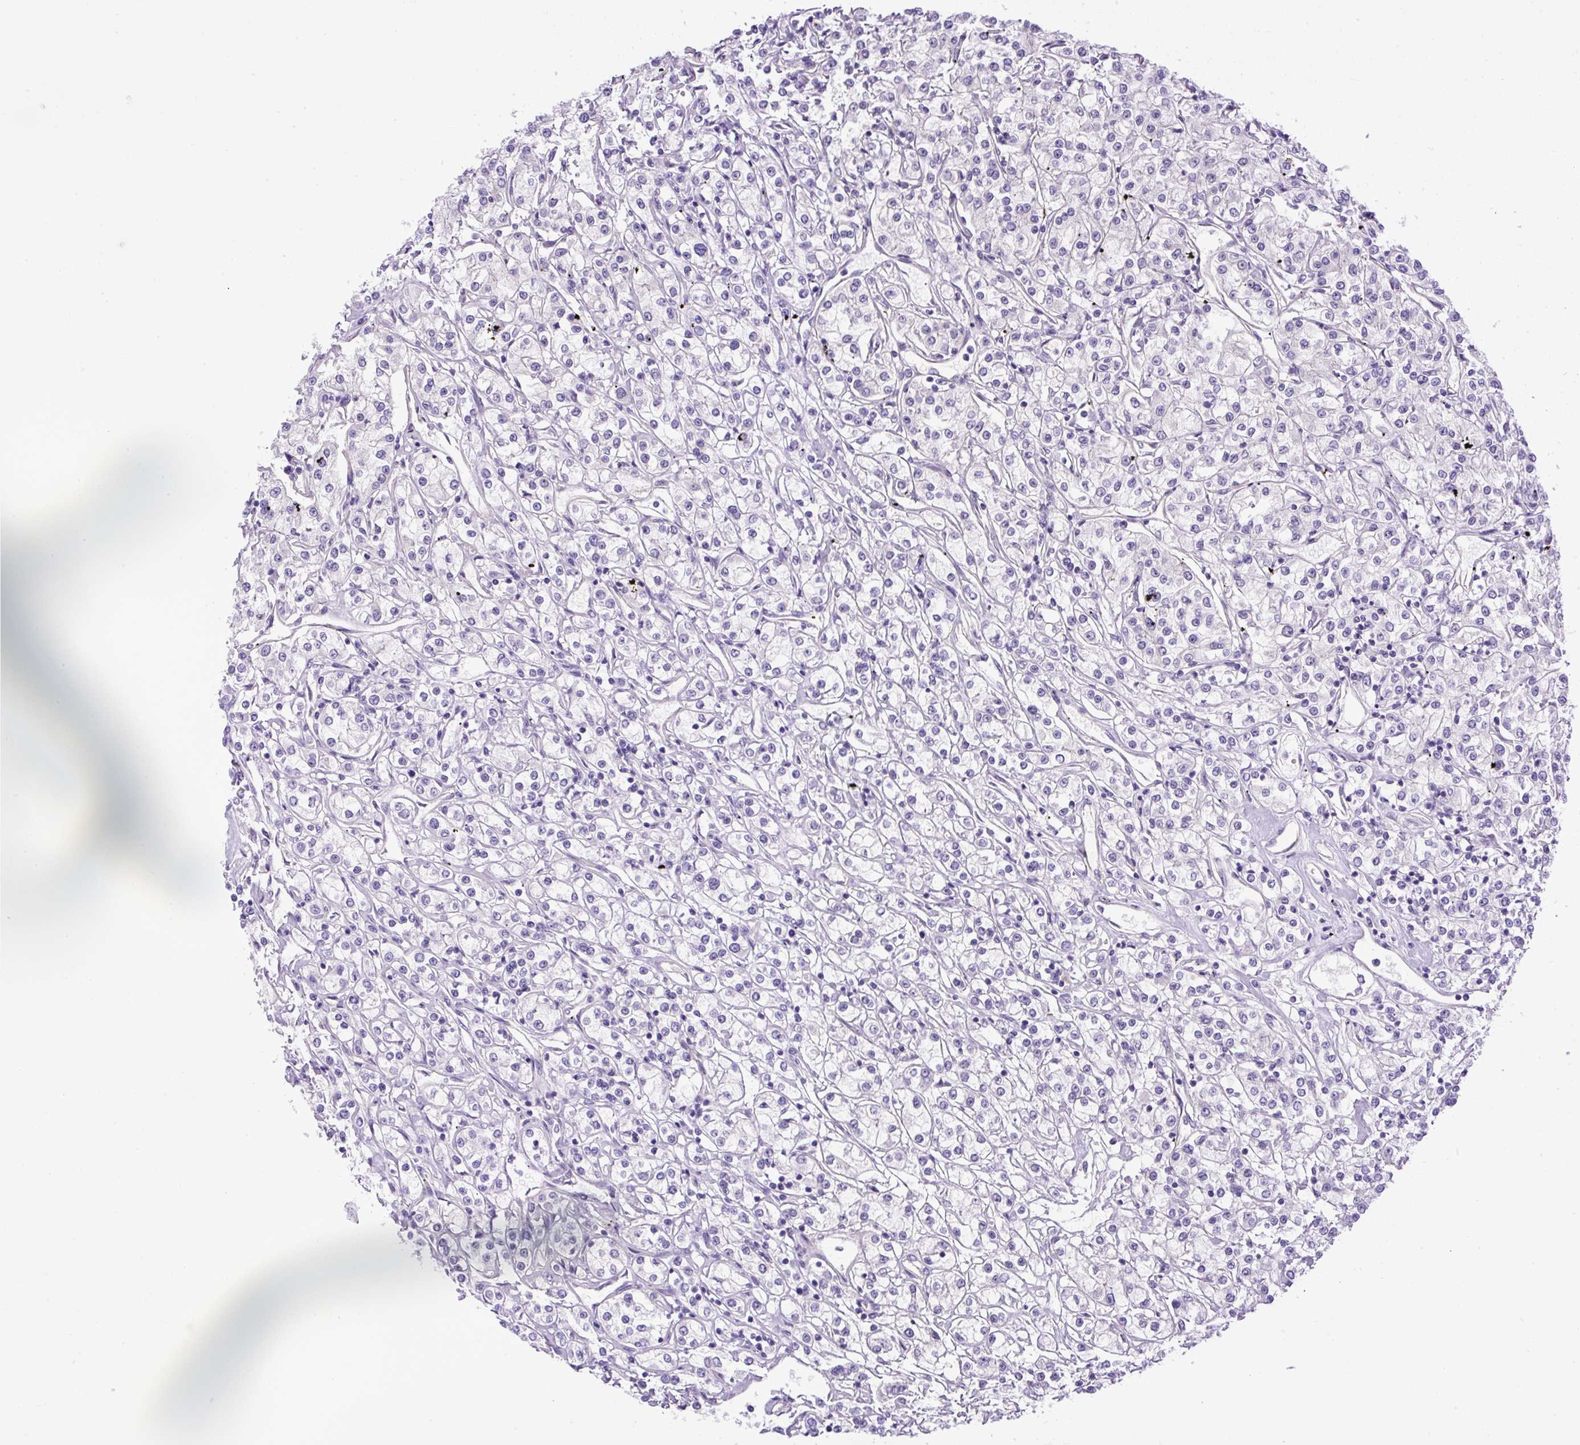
{"staining": {"intensity": "negative", "quantity": "none", "location": "none"}, "tissue": "renal cancer", "cell_type": "Tumor cells", "image_type": "cancer", "snomed": [{"axis": "morphology", "description": "Adenocarcinoma, NOS"}, {"axis": "topography", "description": "Kidney"}], "caption": "There is no significant positivity in tumor cells of renal adenocarcinoma.", "gene": "VWA7", "patient": {"sex": "female", "age": 59}}